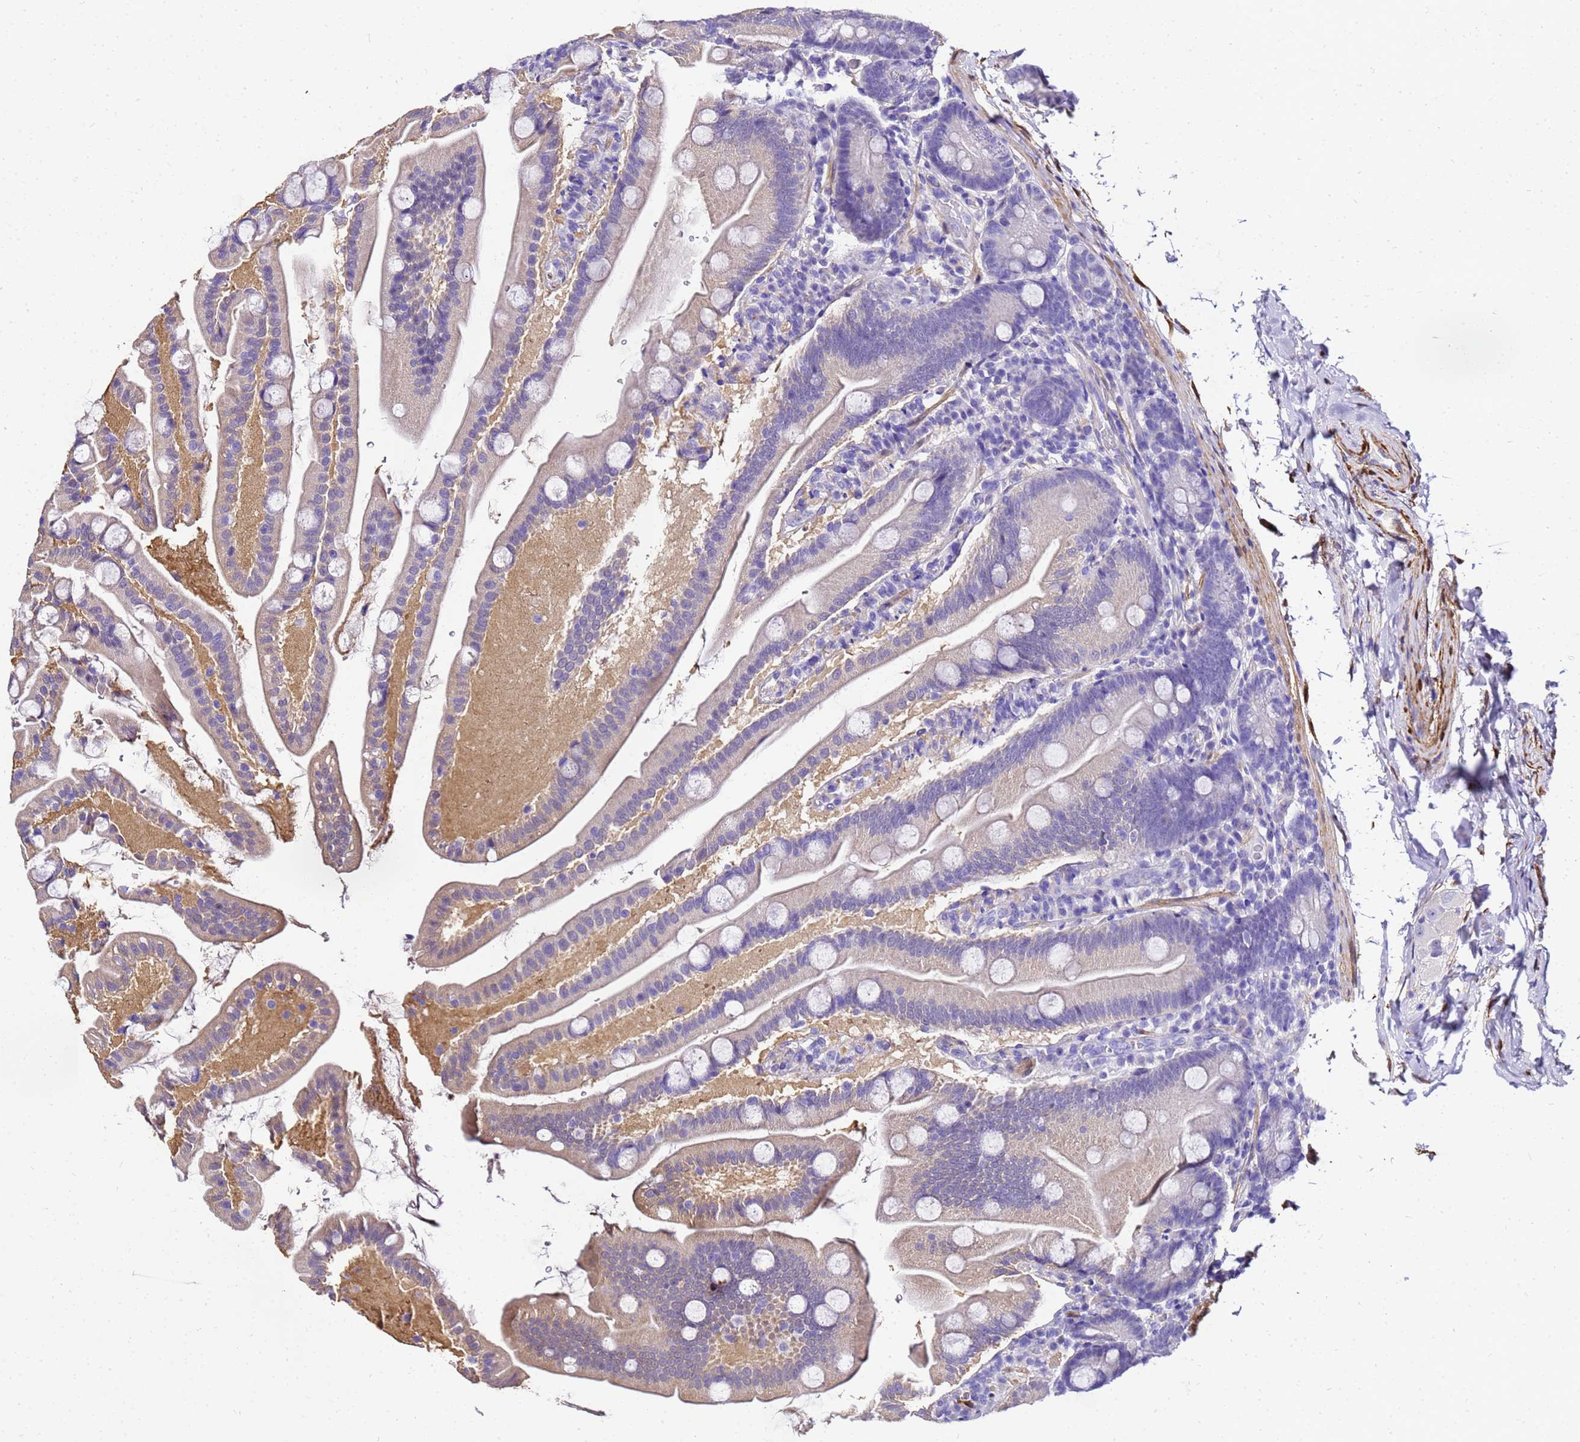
{"staining": {"intensity": "negative", "quantity": "none", "location": "none"}, "tissue": "small intestine", "cell_type": "Glandular cells", "image_type": "normal", "snomed": [{"axis": "morphology", "description": "Normal tissue, NOS"}, {"axis": "topography", "description": "Small intestine"}], "caption": "This micrograph is of benign small intestine stained with IHC to label a protein in brown with the nuclei are counter-stained blue. There is no expression in glandular cells.", "gene": "HSPB6", "patient": {"sex": "female", "age": 68}}